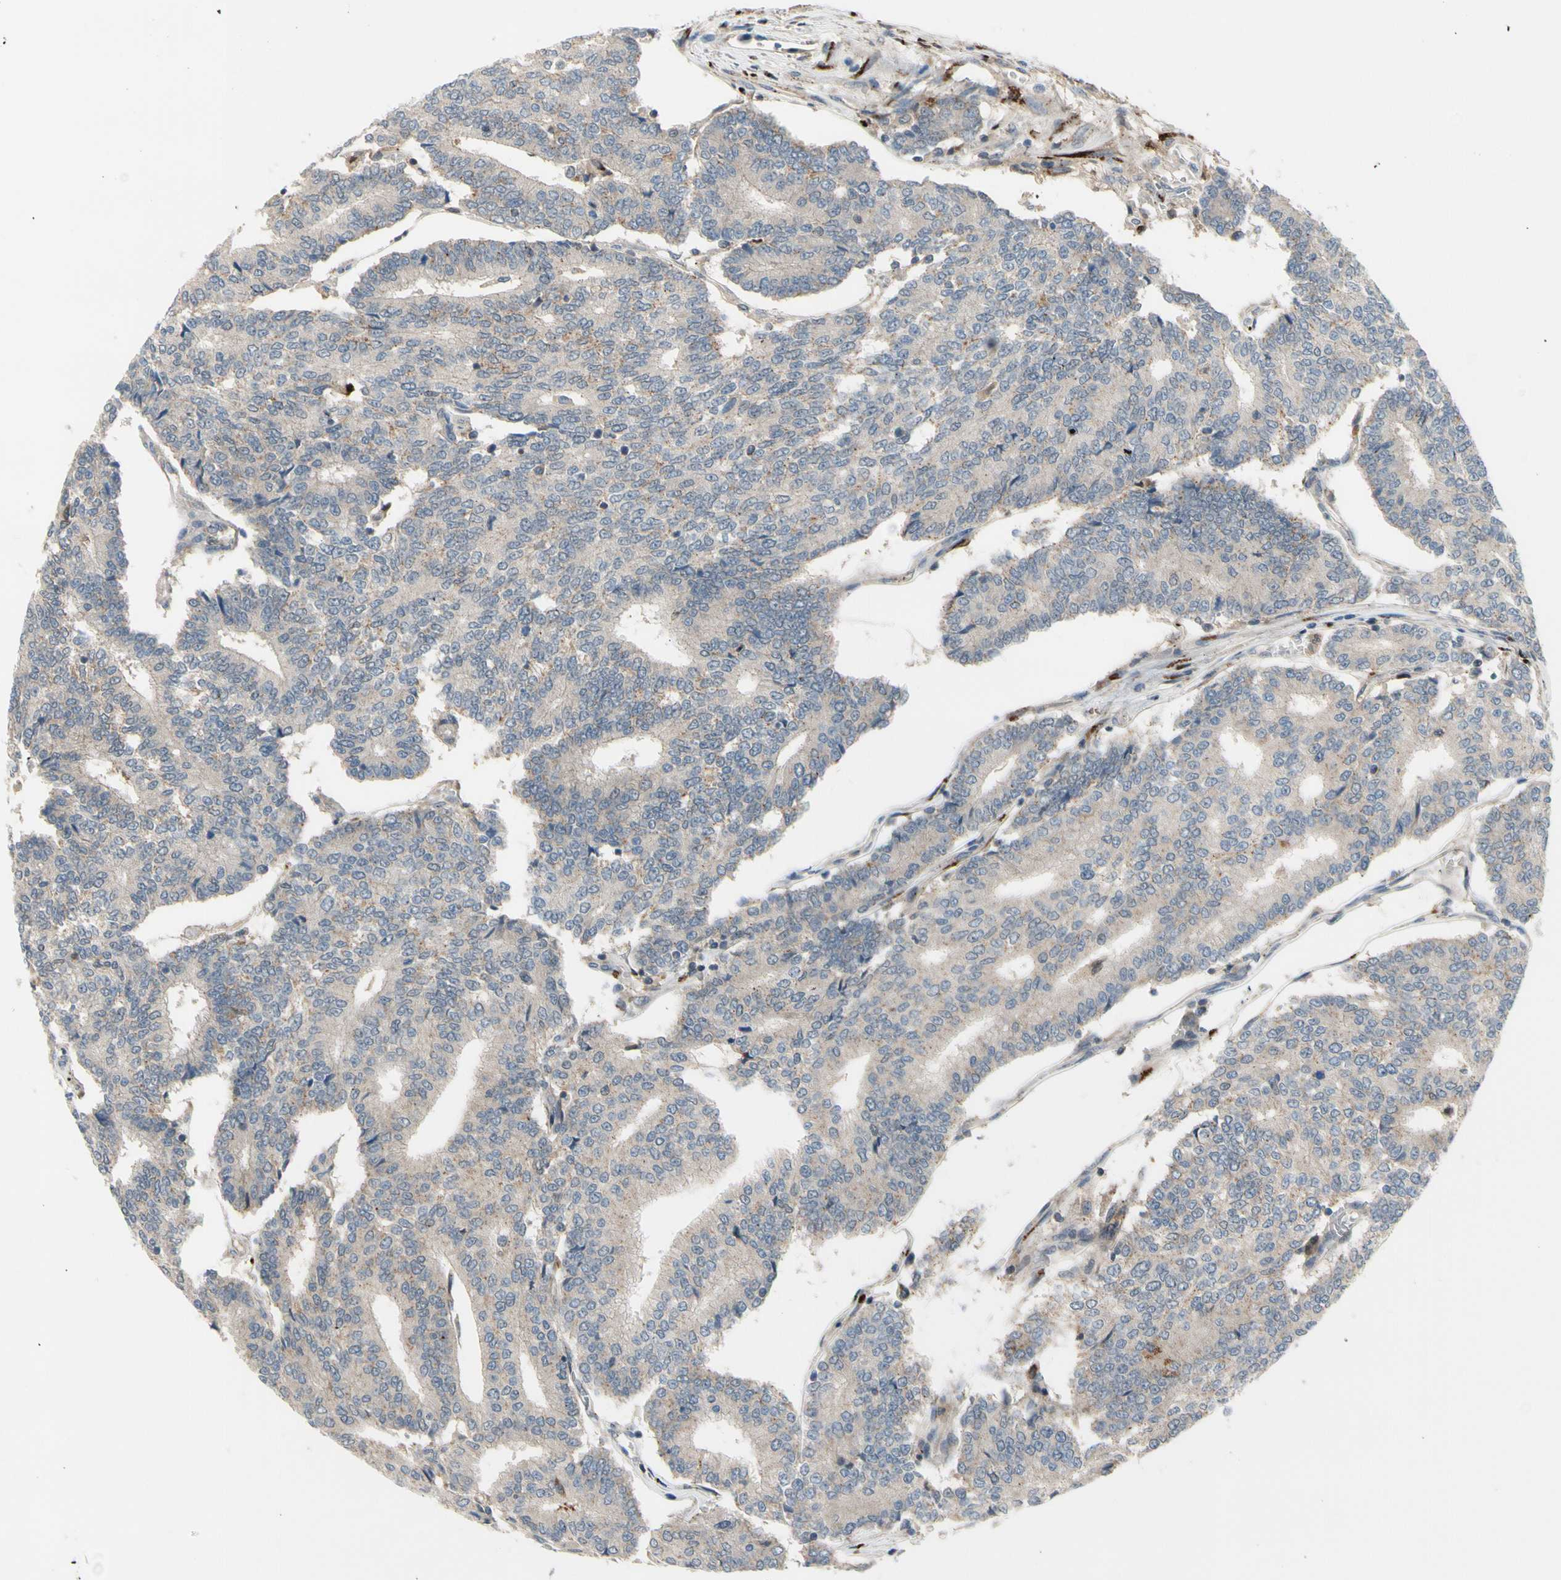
{"staining": {"intensity": "weak", "quantity": "25%-75%", "location": "cytoplasmic/membranous"}, "tissue": "prostate cancer", "cell_type": "Tumor cells", "image_type": "cancer", "snomed": [{"axis": "morphology", "description": "Adenocarcinoma, High grade"}, {"axis": "topography", "description": "Prostate"}], "caption": "This photomicrograph reveals IHC staining of human prostate cancer (high-grade adenocarcinoma), with low weak cytoplasmic/membranous expression in about 25%-75% of tumor cells.", "gene": "GALNT5", "patient": {"sex": "male", "age": 55}}